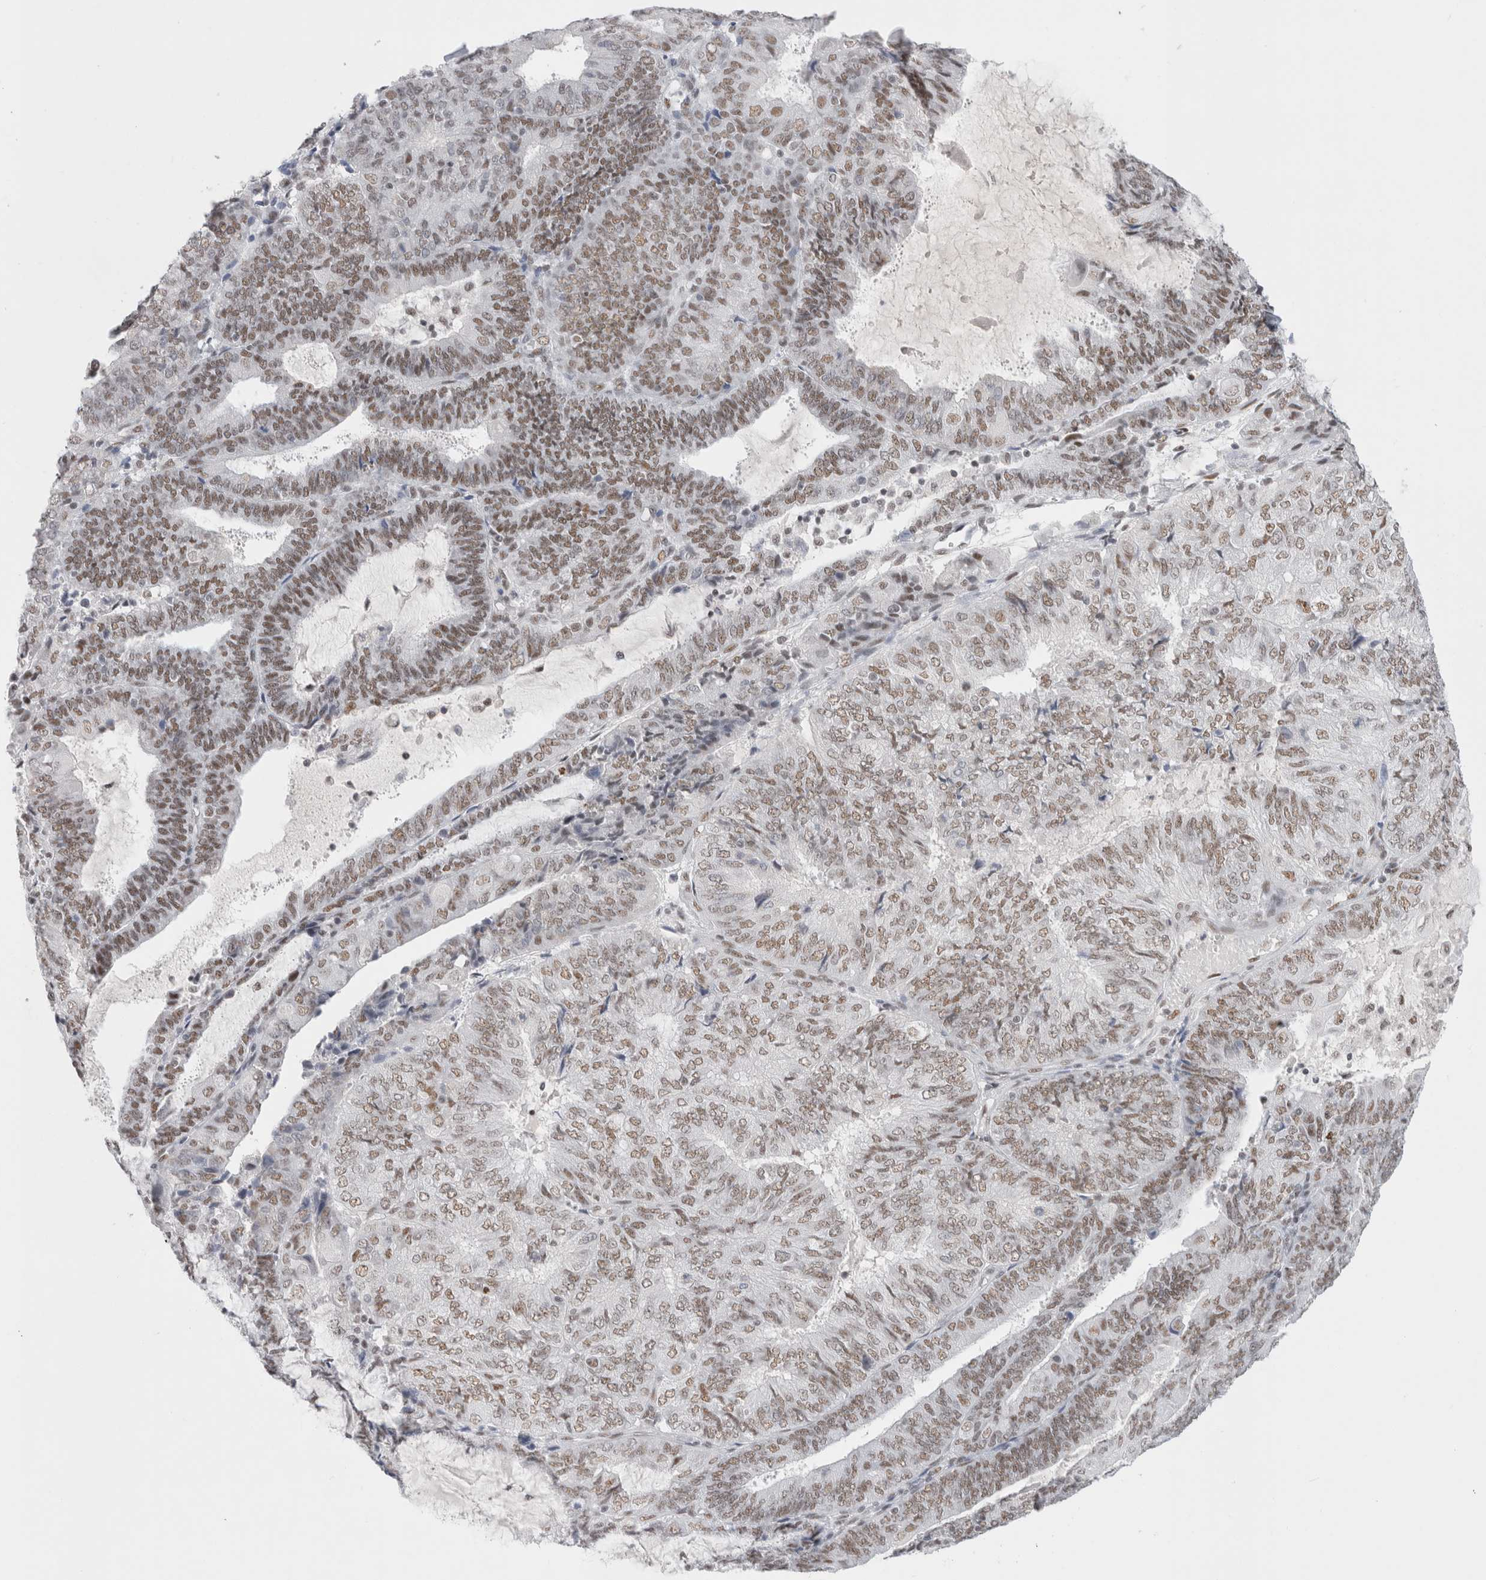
{"staining": {"intensity": "moderate", "quantity": ">75%", "location": "nuclear"}, "tissue": "endometrial cancer", "cell_type": "Tumor cells", "image_type": "cancer", "snomed": [{"axis": "morphology", "description": "Adenocarcinoma, NOS"}, {"axis": "topography", "description": "Endometrium"}], "caption": "Immunohistochemical staining of adenocarcinoma (endometrial) exhibits medium levels of moderate nuclear protein expression in approximately >75% of tumor cells.", "gene": "COPS7A", "patient": {"sex": "female", "age": 81}}